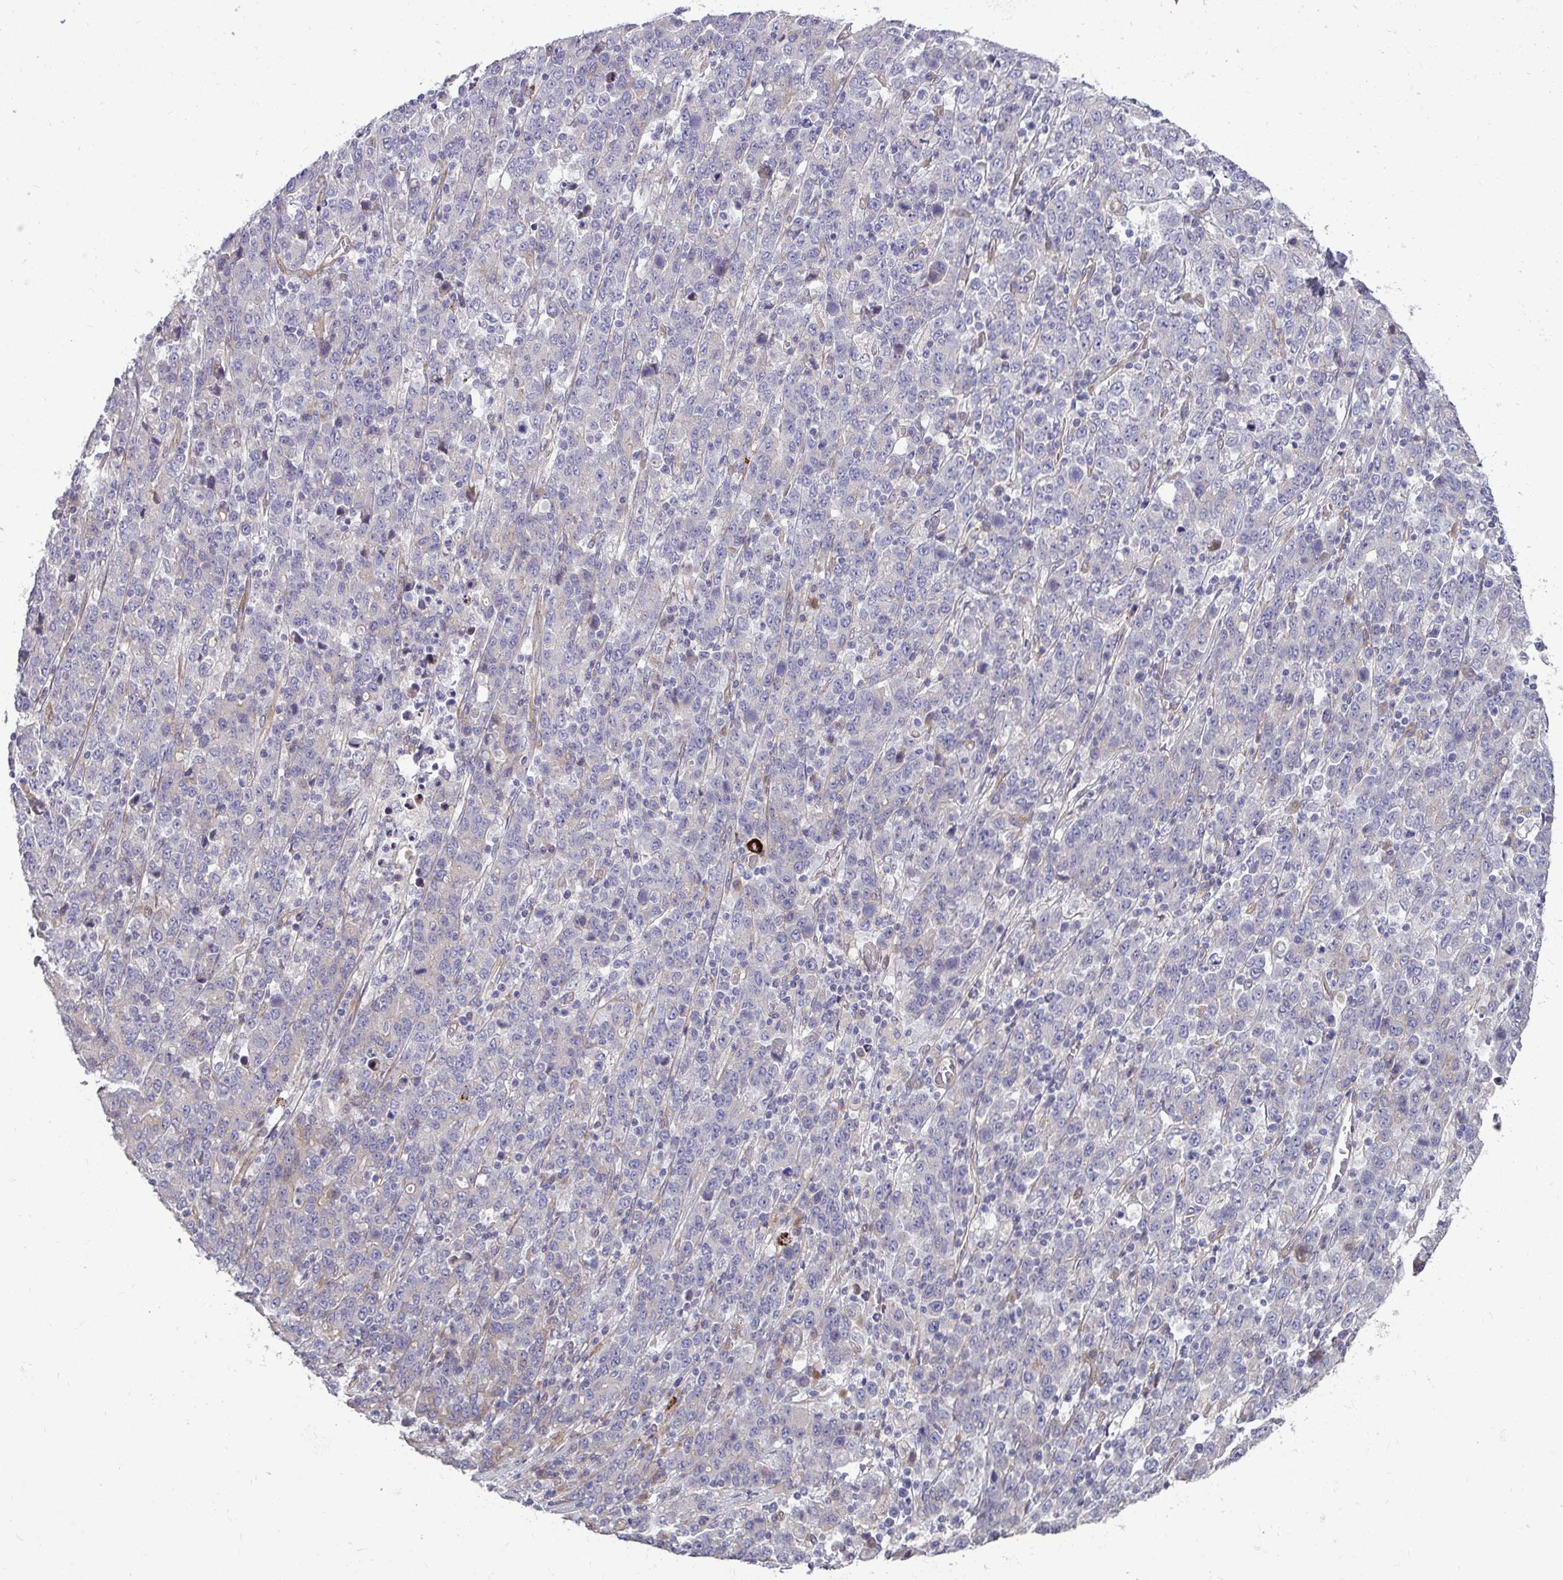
{"staining": {"intensity": "negative", "quantity": "none", "location": "none"}, "tissue": "stomach cancer", "cell_type": "Tumor cells", "image_type": "cancer", "snomed": [{"axis": "morphology", "description": "Adenocarcinoma, NOS"}, {"axis": "topography", "description": "Stomach, upper"}], "caption": "The photomicrograph demonstrates no significant positivity in tumor cells of stomach cancer (adenocarcinoma).", "gene": "SH2D1B", "patient": {"sex": "male", "age": 69}}